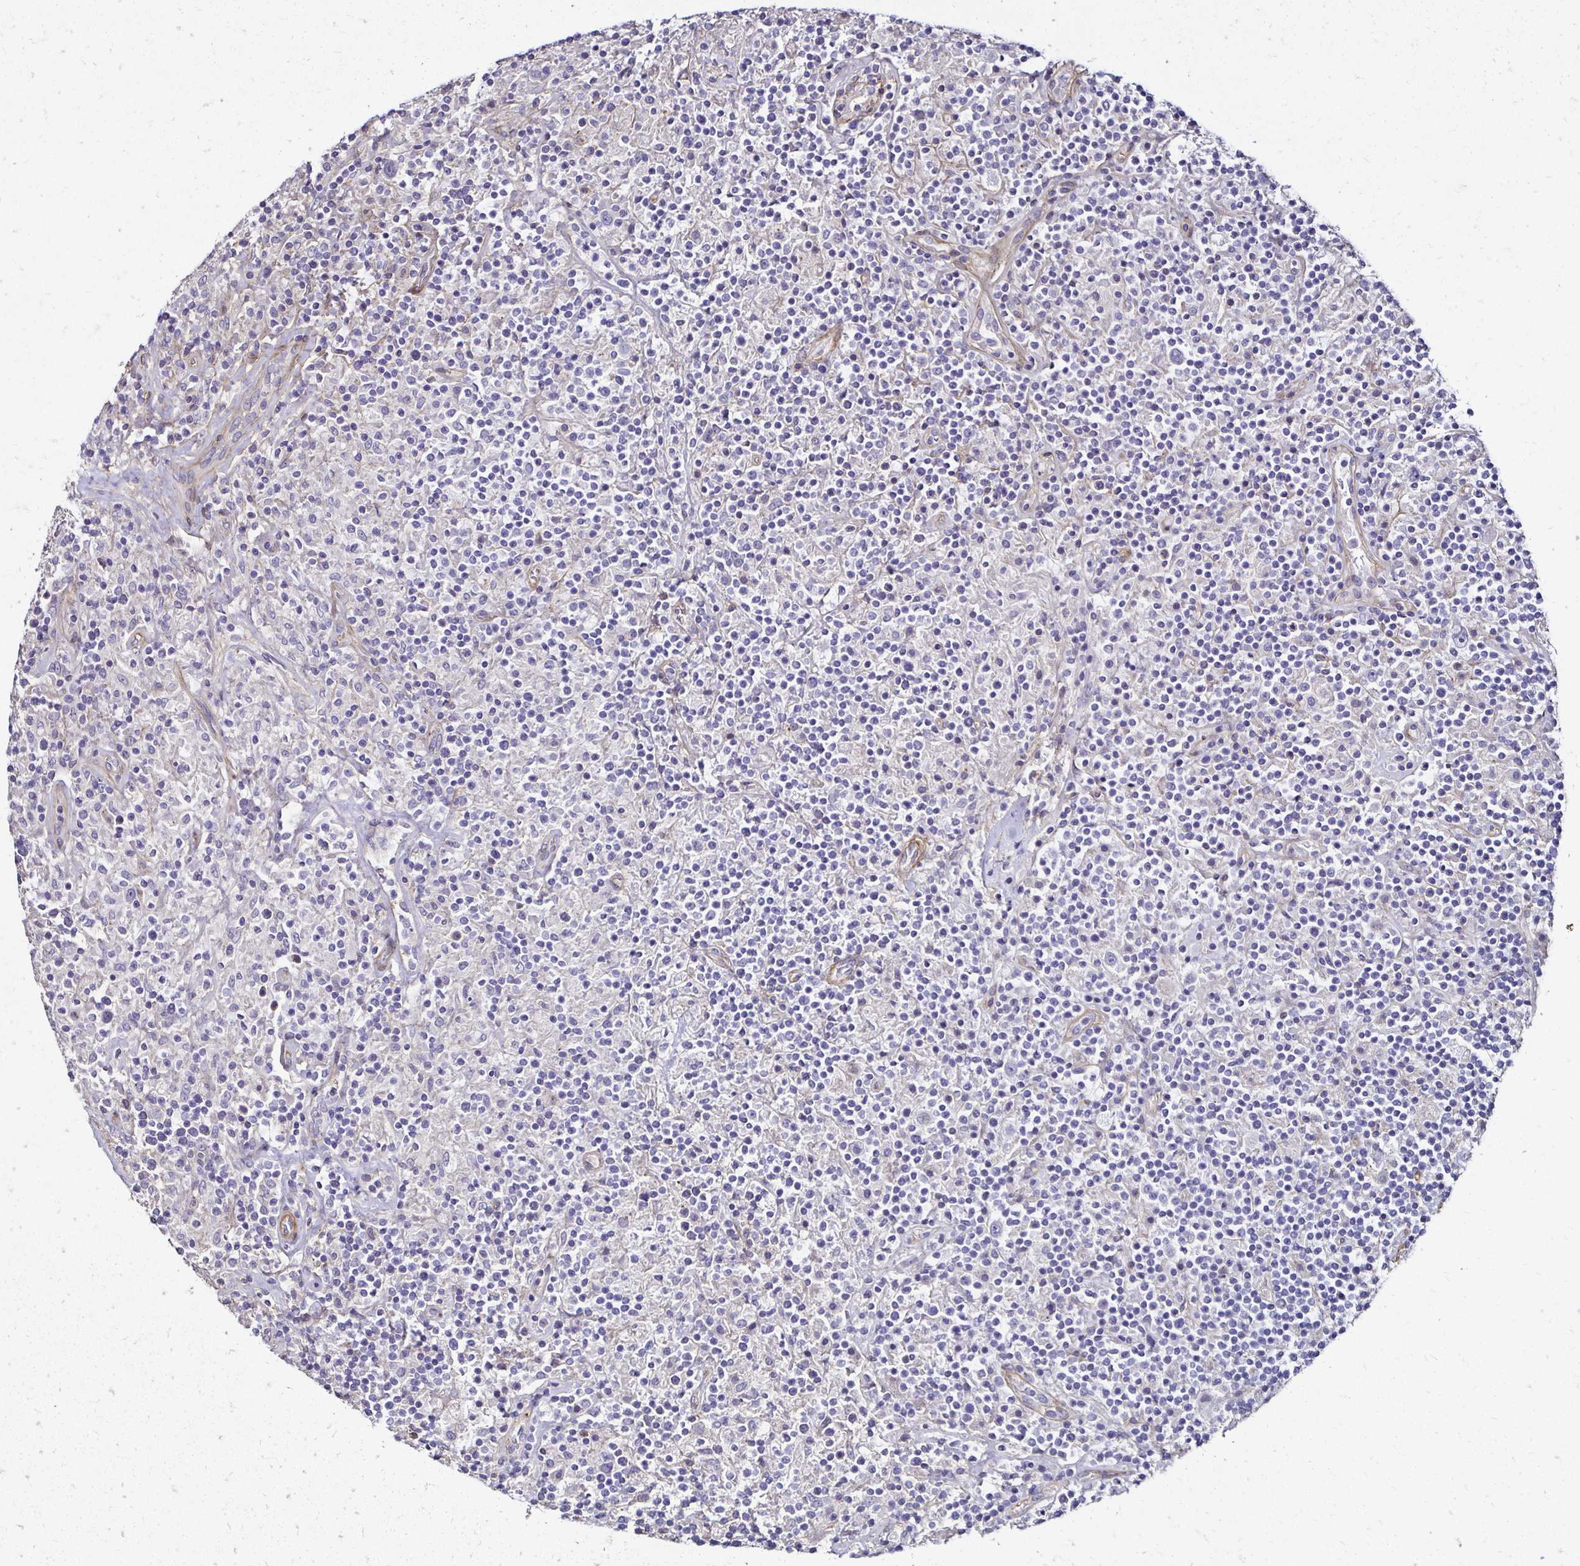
{"staining": {"intensity": "negative", "quantity": "none", "location": "none"}, "tissue": "lymphoma", "cell_type": "Tumor cells", "image_type": "cancer", "snomed": [{"axis": "morphology", "description": "Hodgkin's disease, NOS"}, {"axis": "topography", "description": "Lymph node"}], "caption": "This image is of Hodgkin's disease stained with IHC to label a protein in brown with the nuclei are counter-stained blue. There is no expression in tumor cells.", "gene": "ITGB1", "patient": {"sex": "male", "age": 70}}